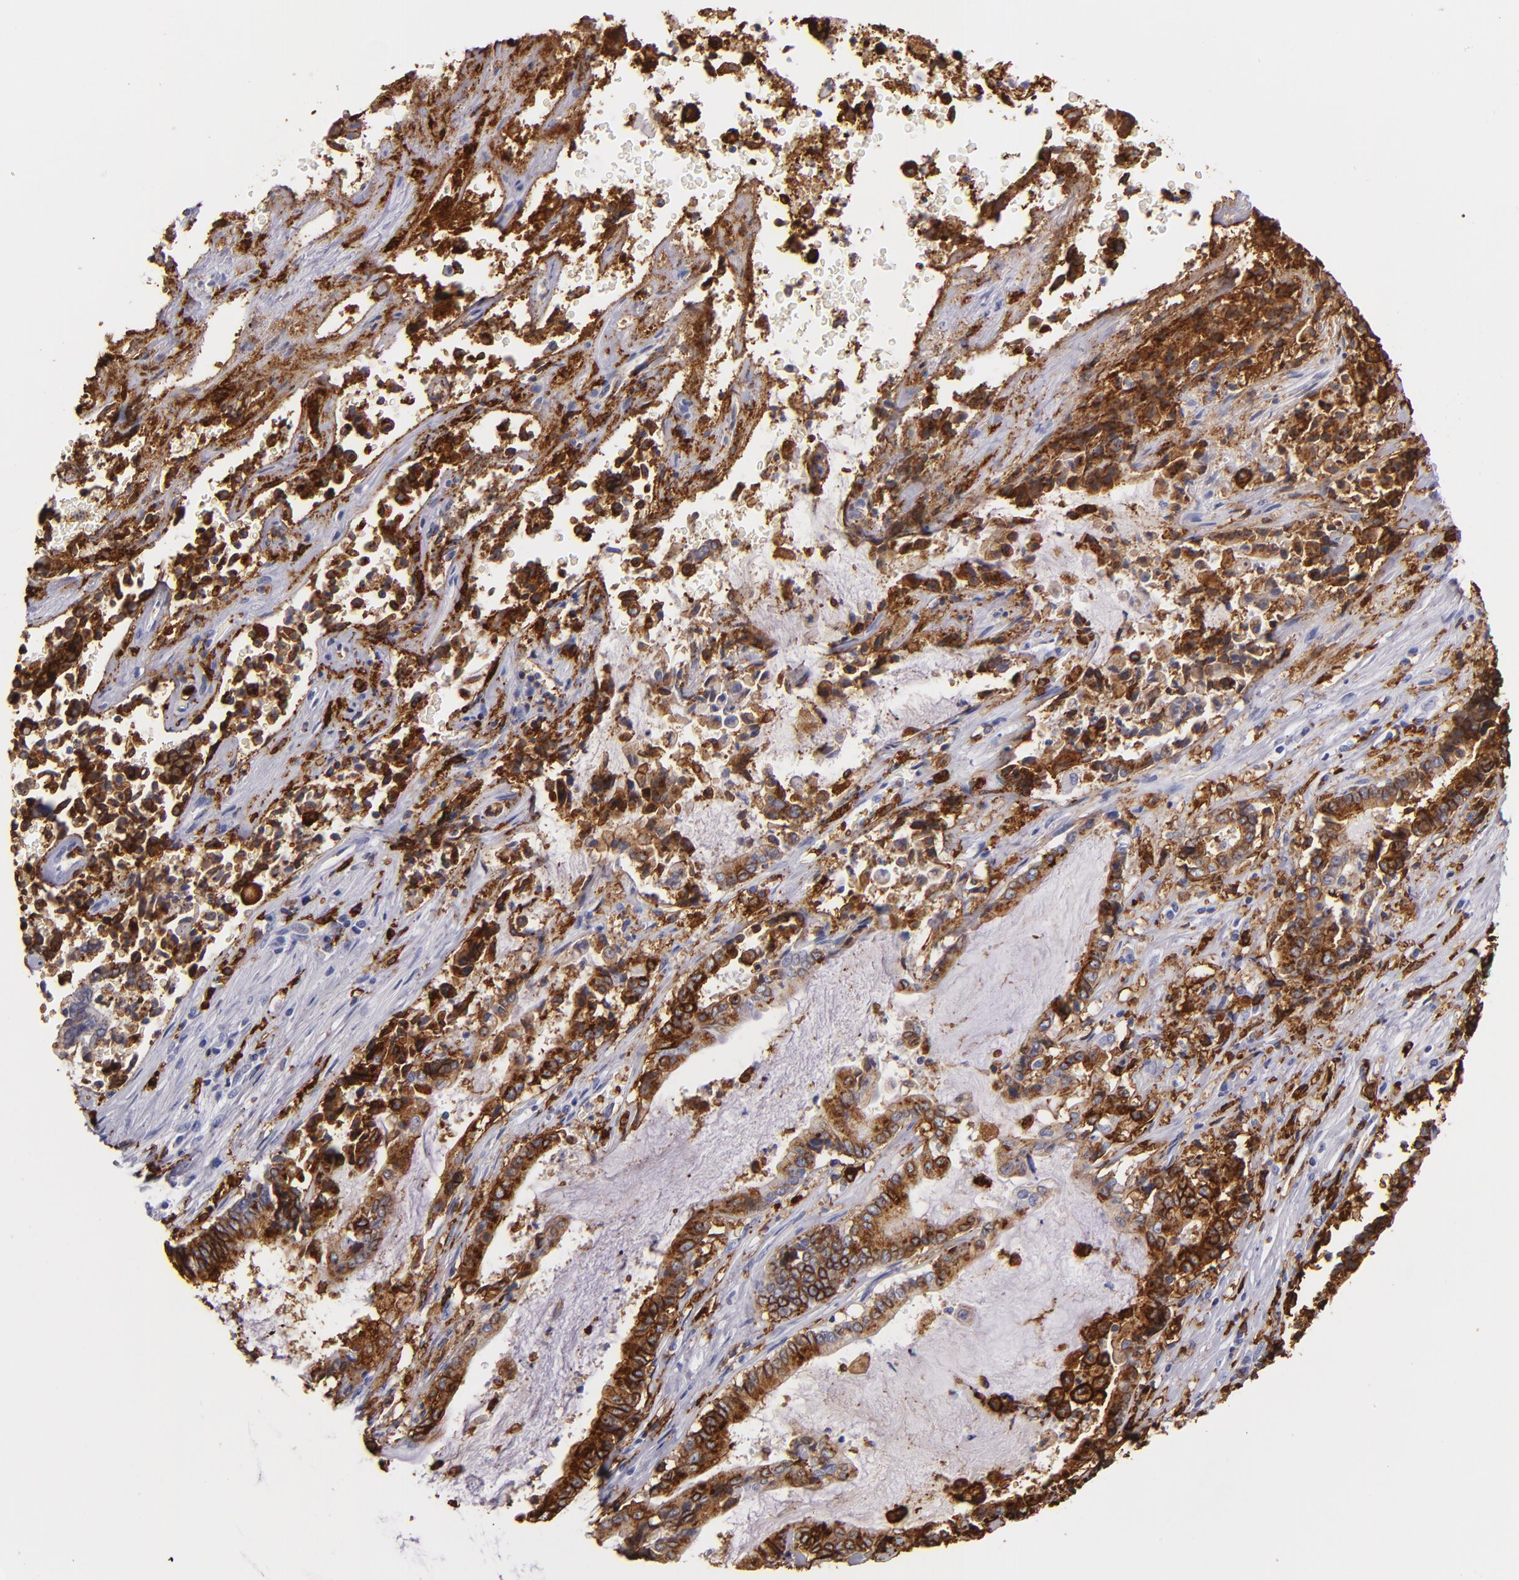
{"staining": {"intensity": "strong", "quantity": ">75%", "location": "cytoplasmic/membranous"}, "tissue": "liver cancer", "cell_type": "Tumor cells", "image_type": "cancer", "snomed": [{"axis": "morphology", "description": "Cholangiocarcinoma"}, {"axis": "topography", "description": "Liver"}], "caption": "Protein positivity by immunohistochemistry displays strong cytoplasmic/membranous positivity in approximately >75% of tumor cells in liver cholangiocarcinoma.", "gene": "HLA-DRA", "patient": {"sex": "male", "age": 57}}